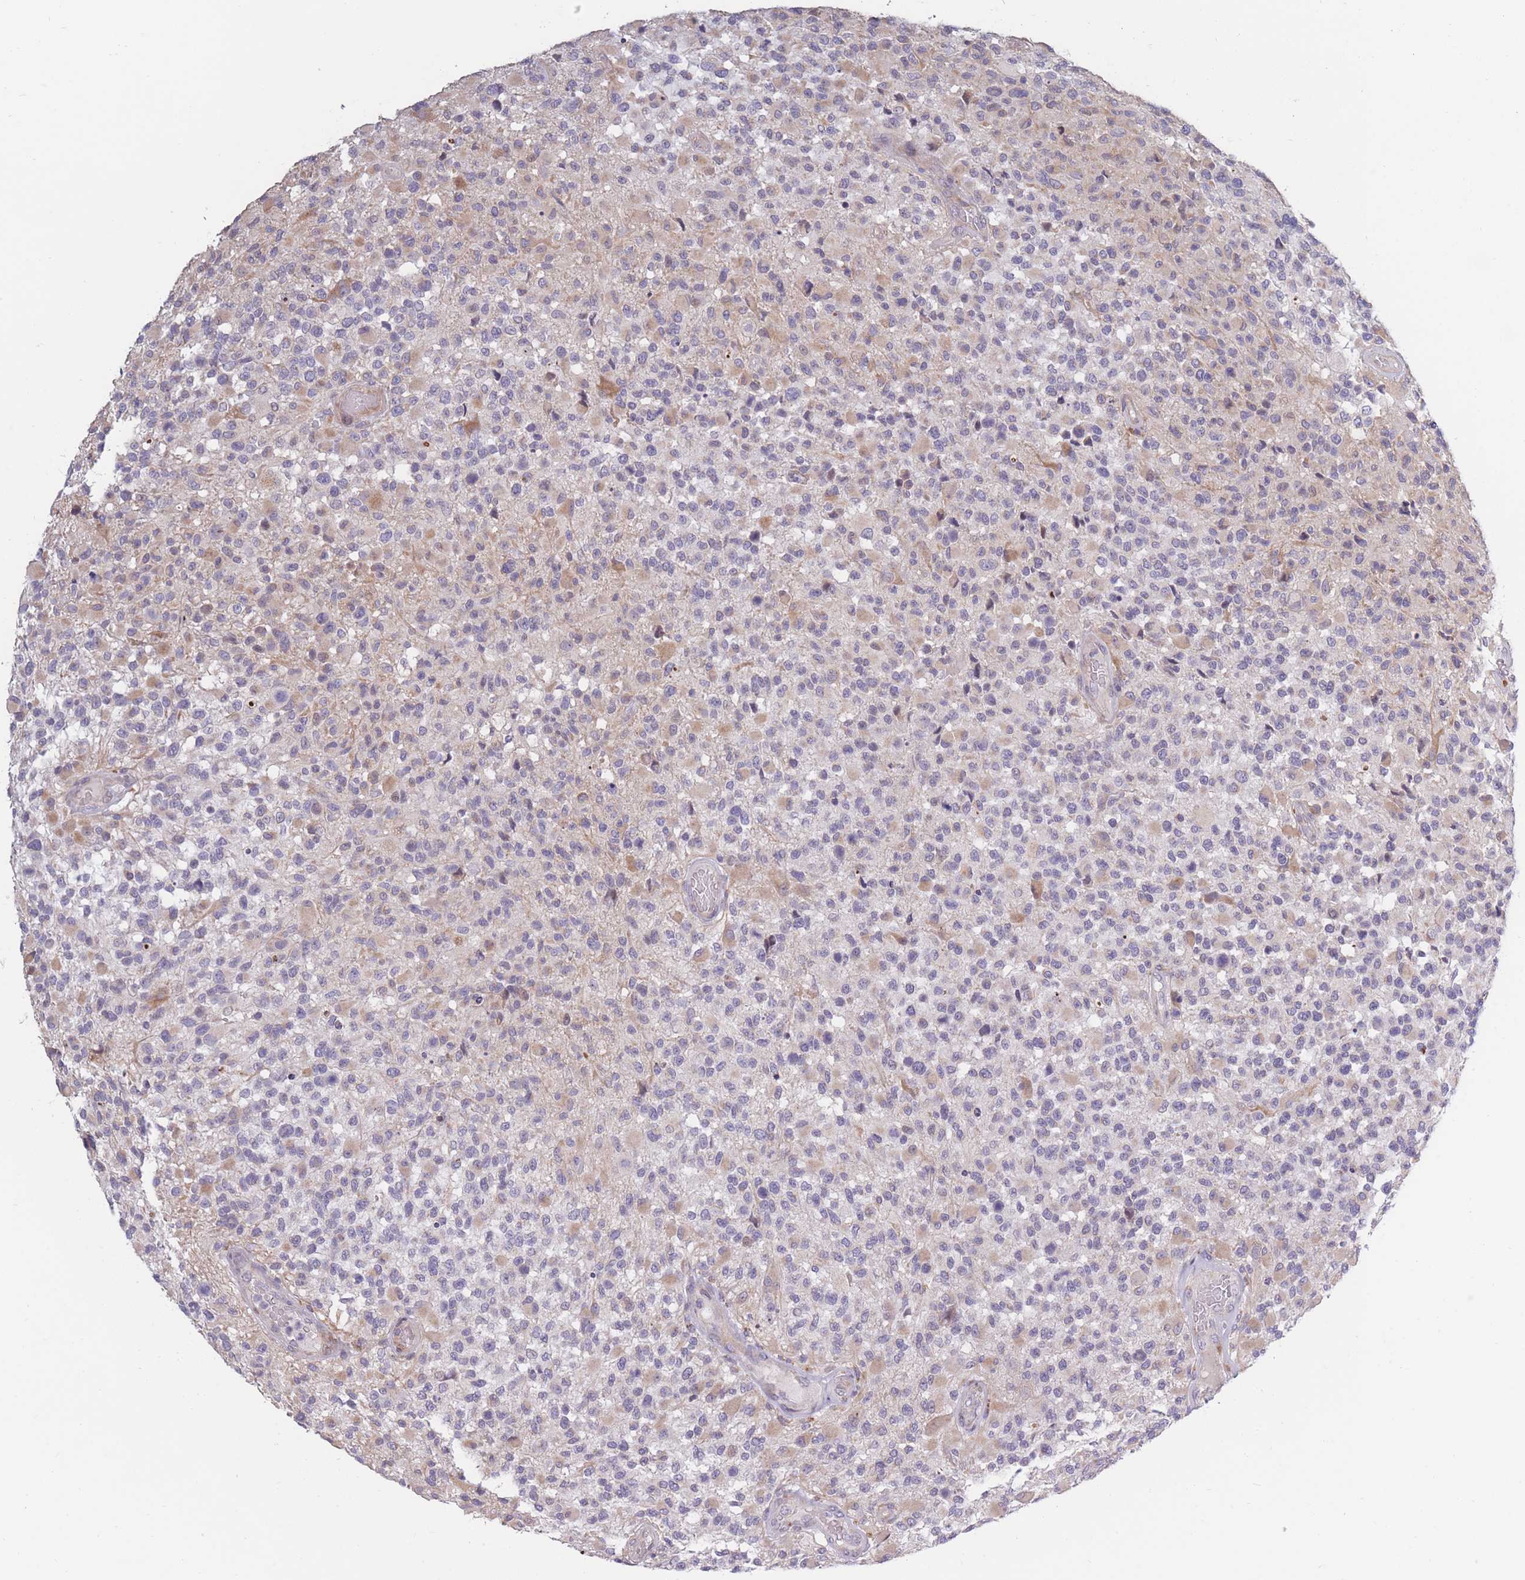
{"staining": {"intensity": "weak", "quantity": "25%-75%", "location": "cytoplasmic/membranous"}, "tissue": "glioma", "cell_type": "Tumor cells", "image_type": "cancer", "snomed": [{"axis": "morphology", "description": "Glioma, malignant, High grade"}, {"axis": "morphology", "description": "Glioblastoma, NOS"}, {"axis": "topography", "description": "Brain"}], "caption": "Immunohistochemical staining of glioma displays weak cytoplasmic/membranous protein positivity in approximately 25%-75% of tumor cells.", "gene": "CCNQ", "patient": {"sex": "male", "age": 60}}